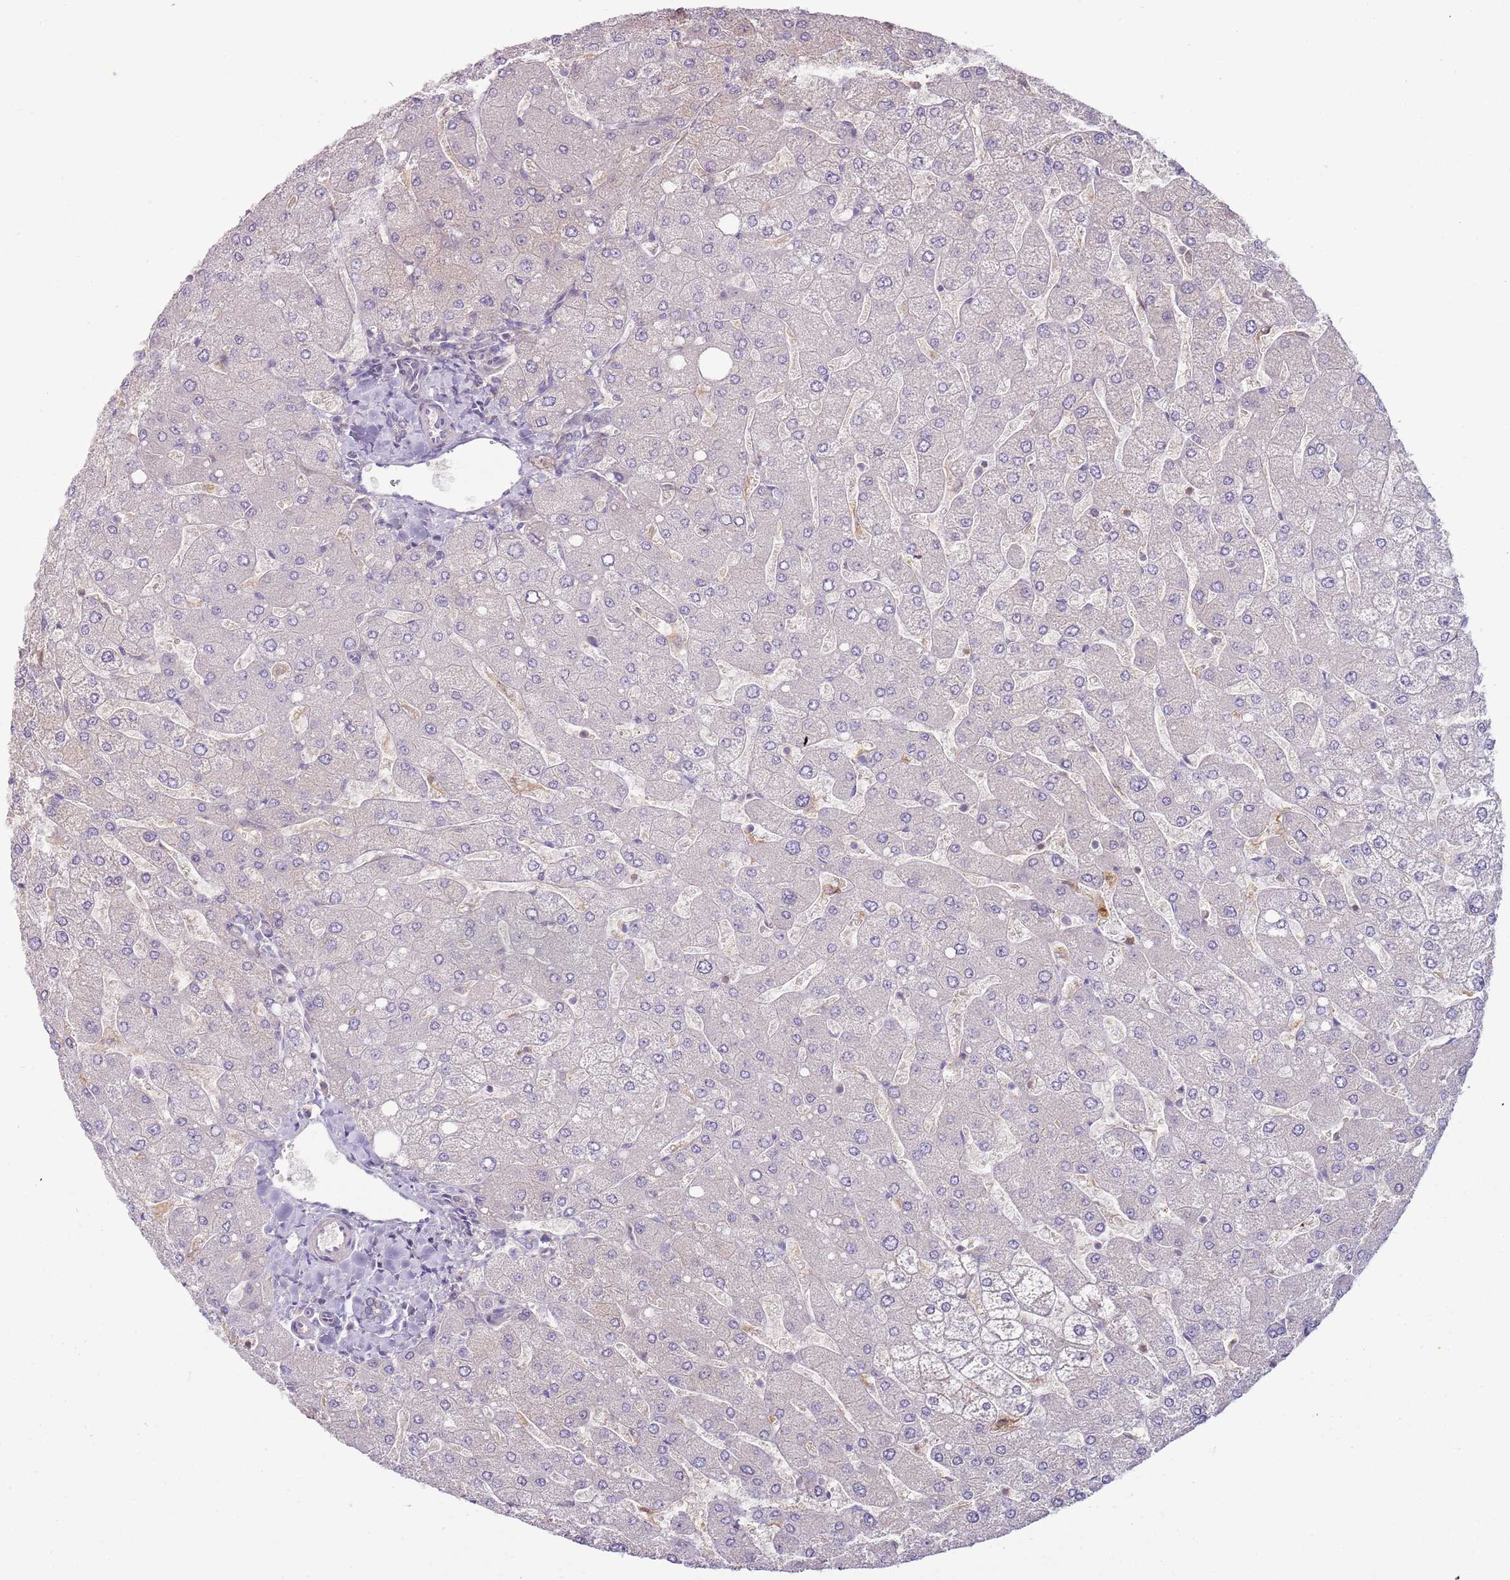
{"staining": {"intensity": "negative", "quantity": "none", "location": "none"}, "tissue": "liver", "cell_type": "Cholangiocytes", "image_type": "normal", "snomed": [{"axis": "morphology", "description": "Normal tissue, NOS"}, {"axis": "topography", "description": "Liver"}], "caption": "Immunohistochemical staining of benign liver exhibits no significant staining in cholangiocytes.", "gene": "ARHGAP5", "patient": {"sex": "male", "age": 55}}